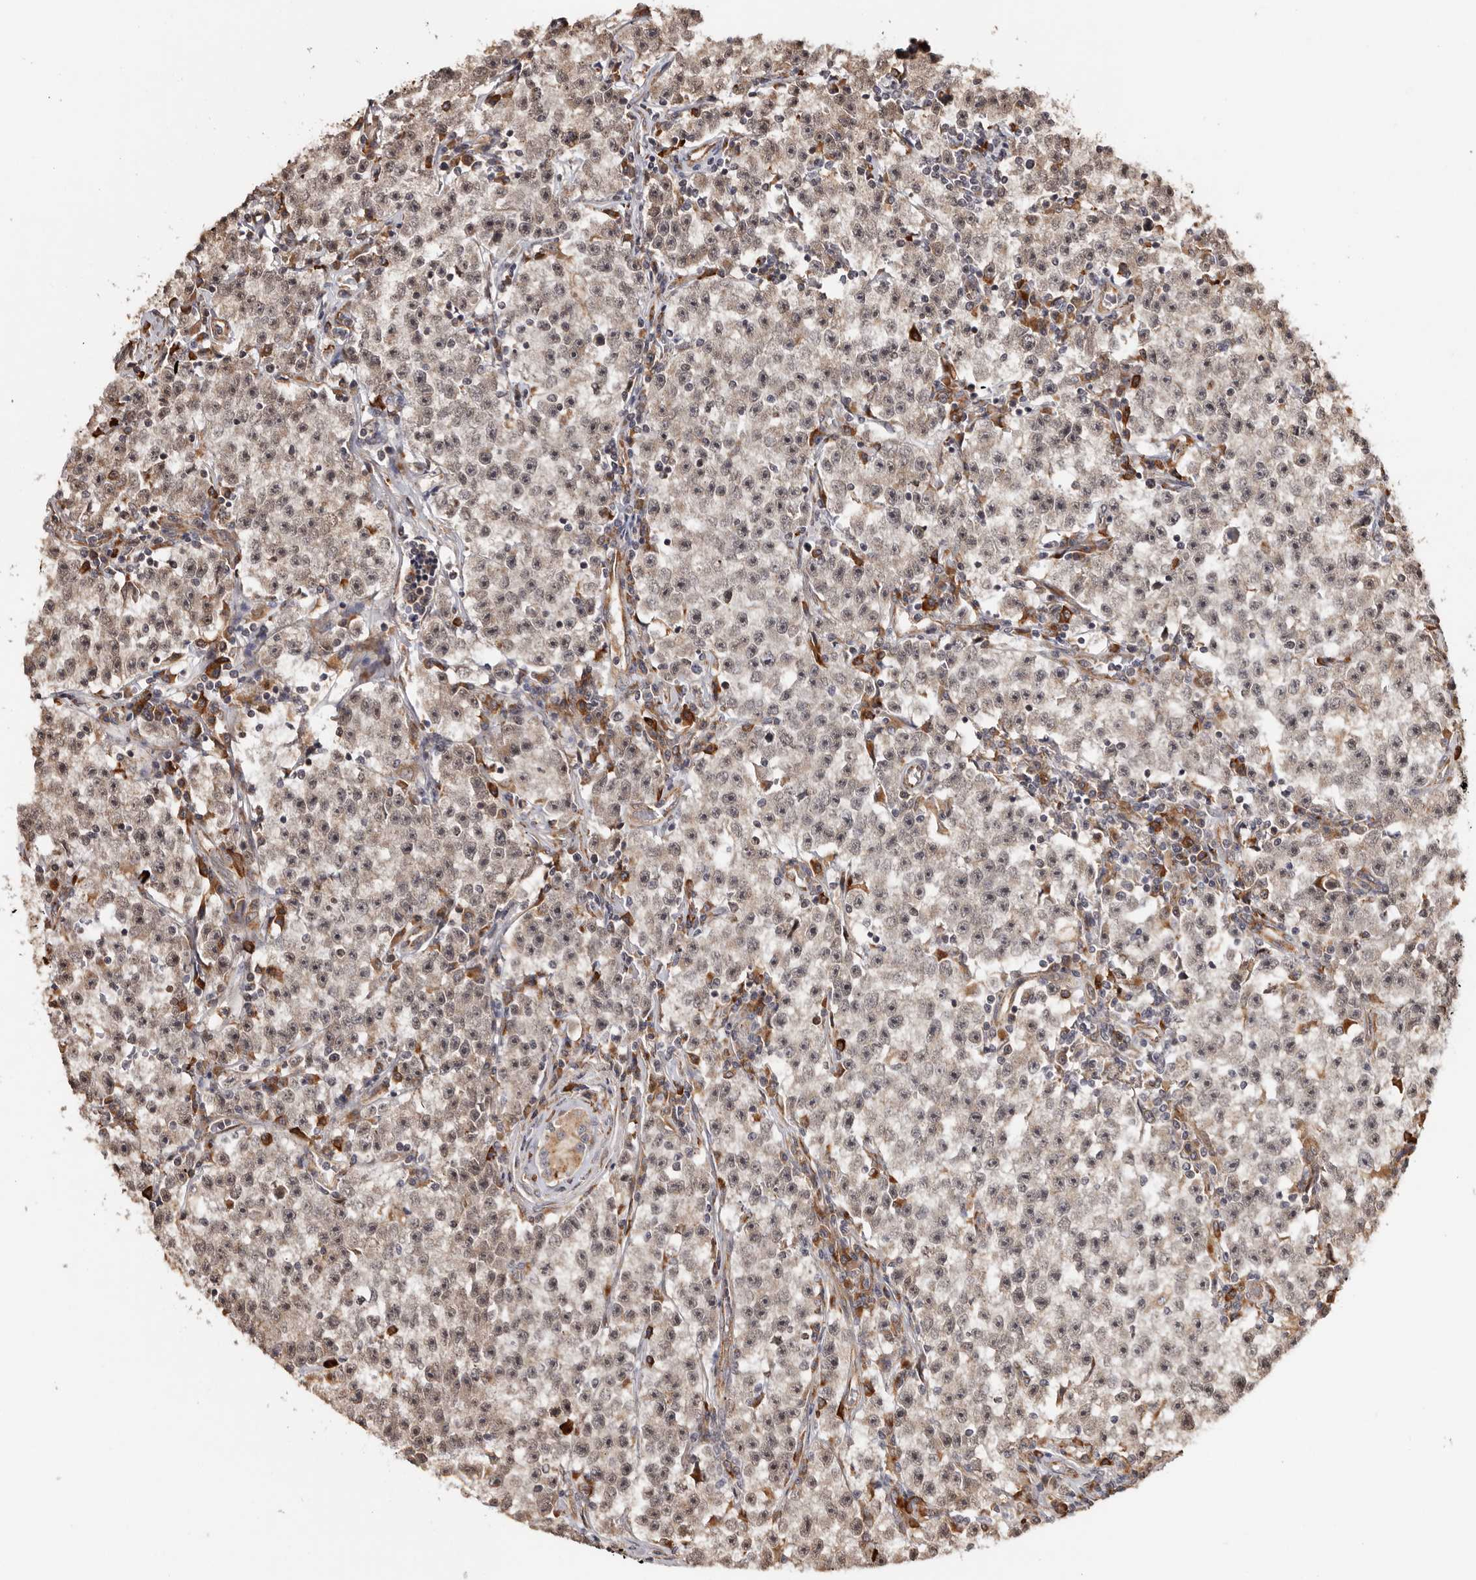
{"staining": {"intensity": "moderate", "quantity": ">75%", "location": "nuclear"}, "tissue": "testis cancer", "cell_type": "Tumor cells", "image_type": "cancer", "snomed": [{"axis": "morphology", "description": "Seminoma, NOS"}, {"axis": "topography", "description": "Testis"}], "caption": "This micrograph exhibits immunohistochemistry (IHC) staining of human testis seminoma, with medium moderate nuclear staining in approximately >75% of tumor cells.", "gene": "ZNF83", "patient": {"sex": "male", "age": 22}}